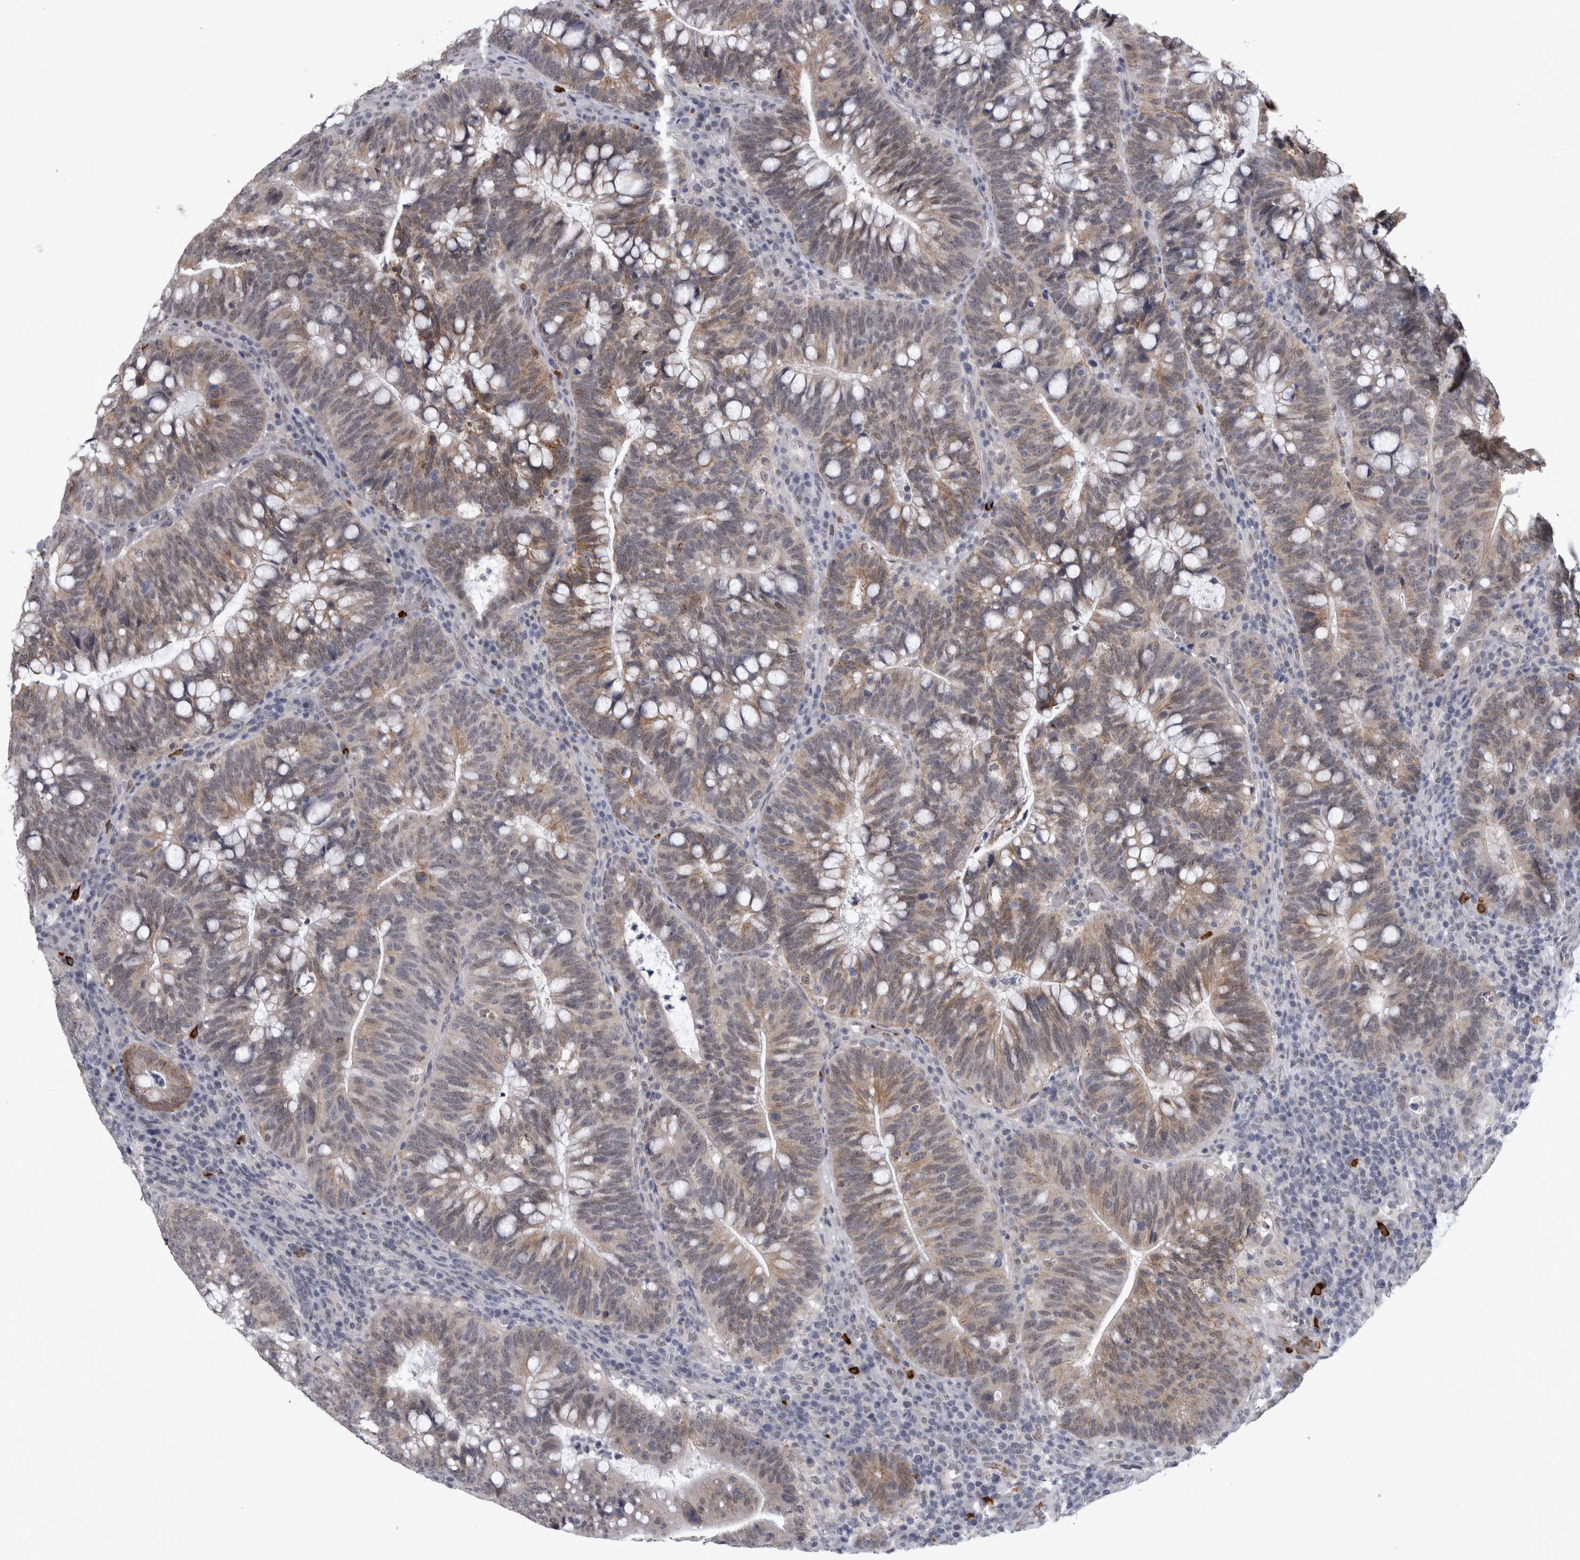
{"staining": {"intensity": "moderate", "quantity": ">75%", "location": "cytoplasmic/membranous,nuclear"}, "tissue": "colorectal cancer", "cell_type": "Tumor cells", "image_type": "cancer", "snomed": [{"axis": "morphology", "description": "Adenocarcinoma, NOS"}, {"axis": "topography", "description": "Colon"}], "caption": "This is an image of immunohistochemistry staining of colorectal adenocarcinoma, which shows moderate expression in the cytoplasmic/membranous and nuclear of tumor cells.", "gene": "PEBP4", "patient": {"sex": "female", "age": 66}}